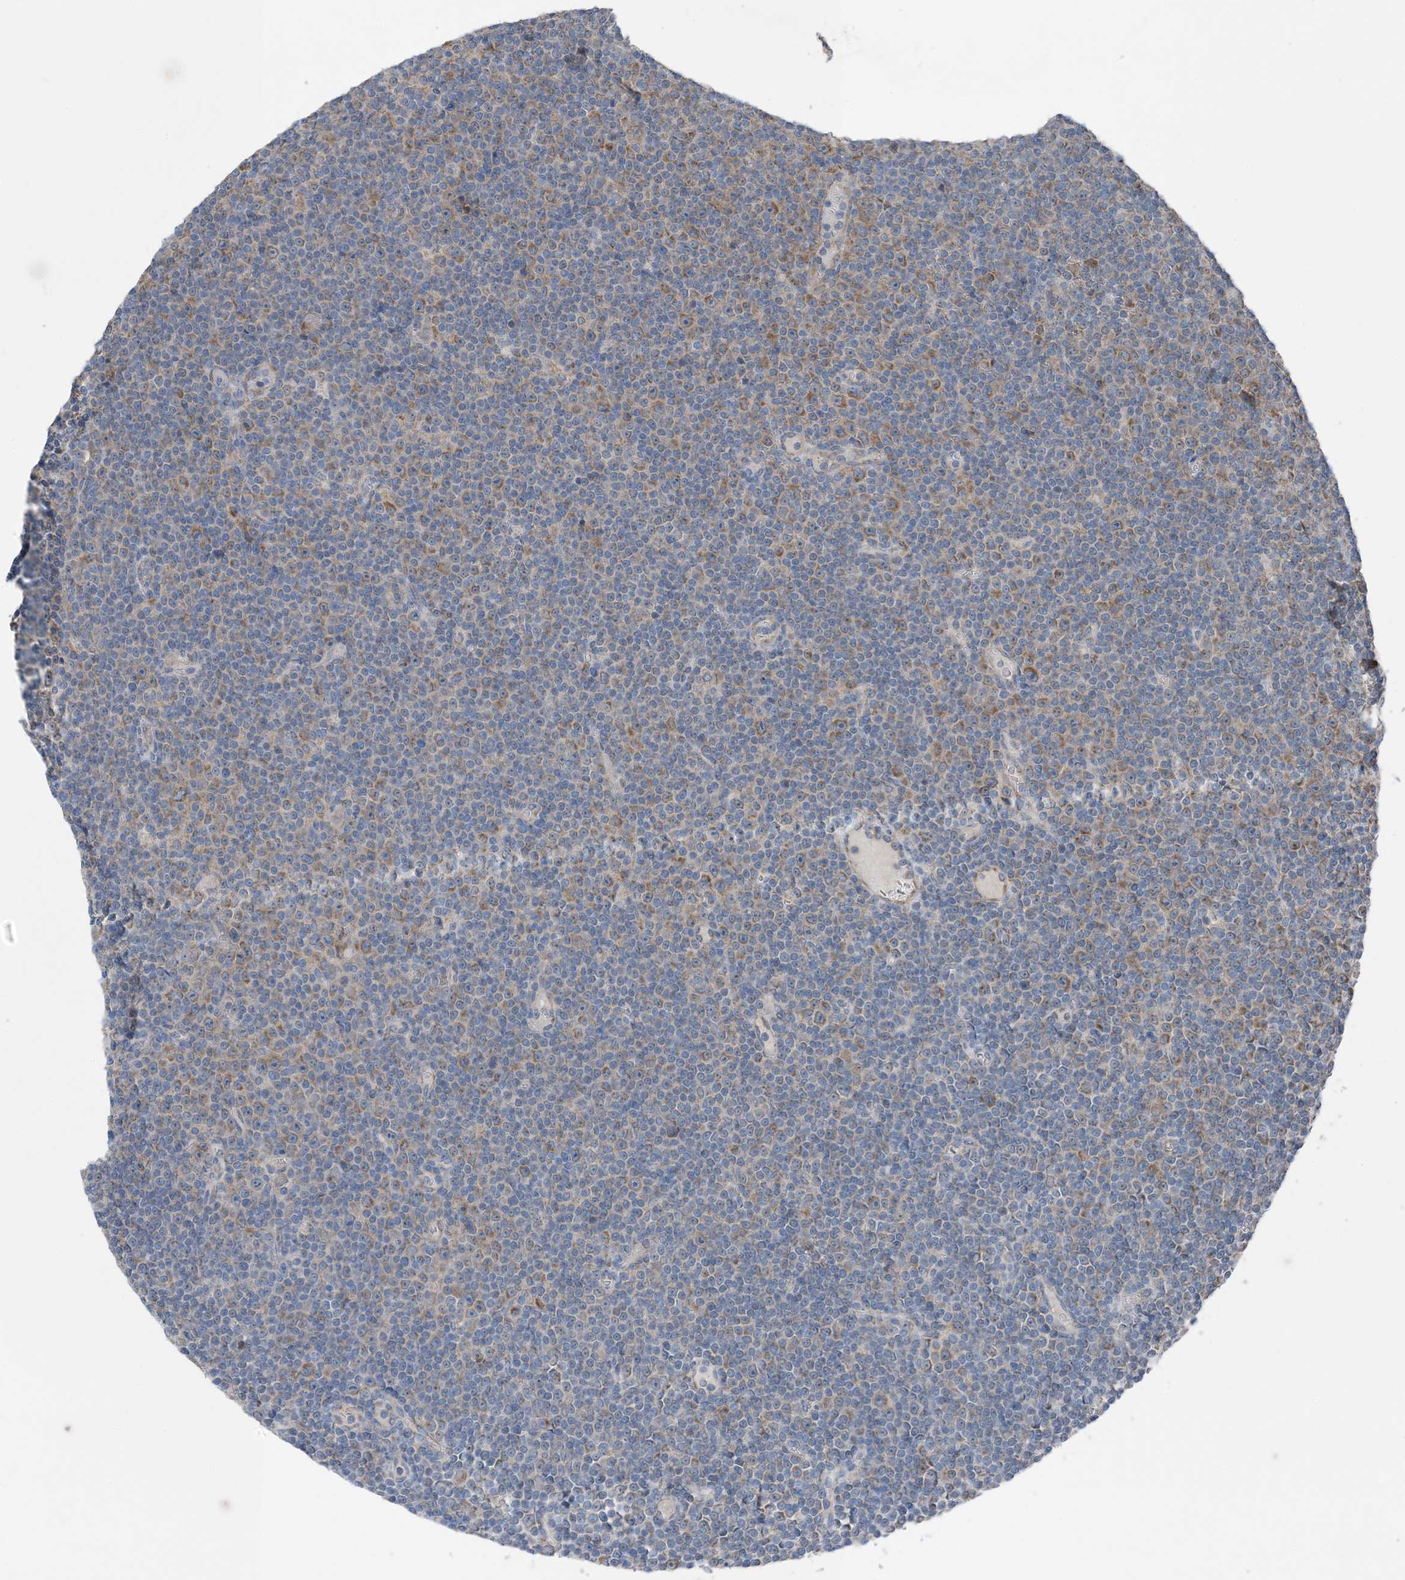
{"staining": {"intensity": "moderate", "quantity": "<25%", "location": "cytoplasmic/membranous"}, "tissue": "lymphoma", "cell_type": "Tumor cells", "image_type": "cancer", "snomed": [{"axis": "morphology", "description": "Malignant lymphoma, non-Hodgkin's type, Low grade"}, {"axis": "topography", "description": "Lymph node"}], "caption": "Immunohistochemistry (IHC) micrograph of neoplastic tissue: human malignant lymphoma, non-Hodgkin's type (low-grade) stained using immunohistochemistry shows low levels of moderate protein expression localized specifically in the cytoplasmic/membranous of tumor cells, appearing as a cytoplasmic/membranous brown color.", "gene": "DHX30", "patient": {"sex": "female", "age": 67}}